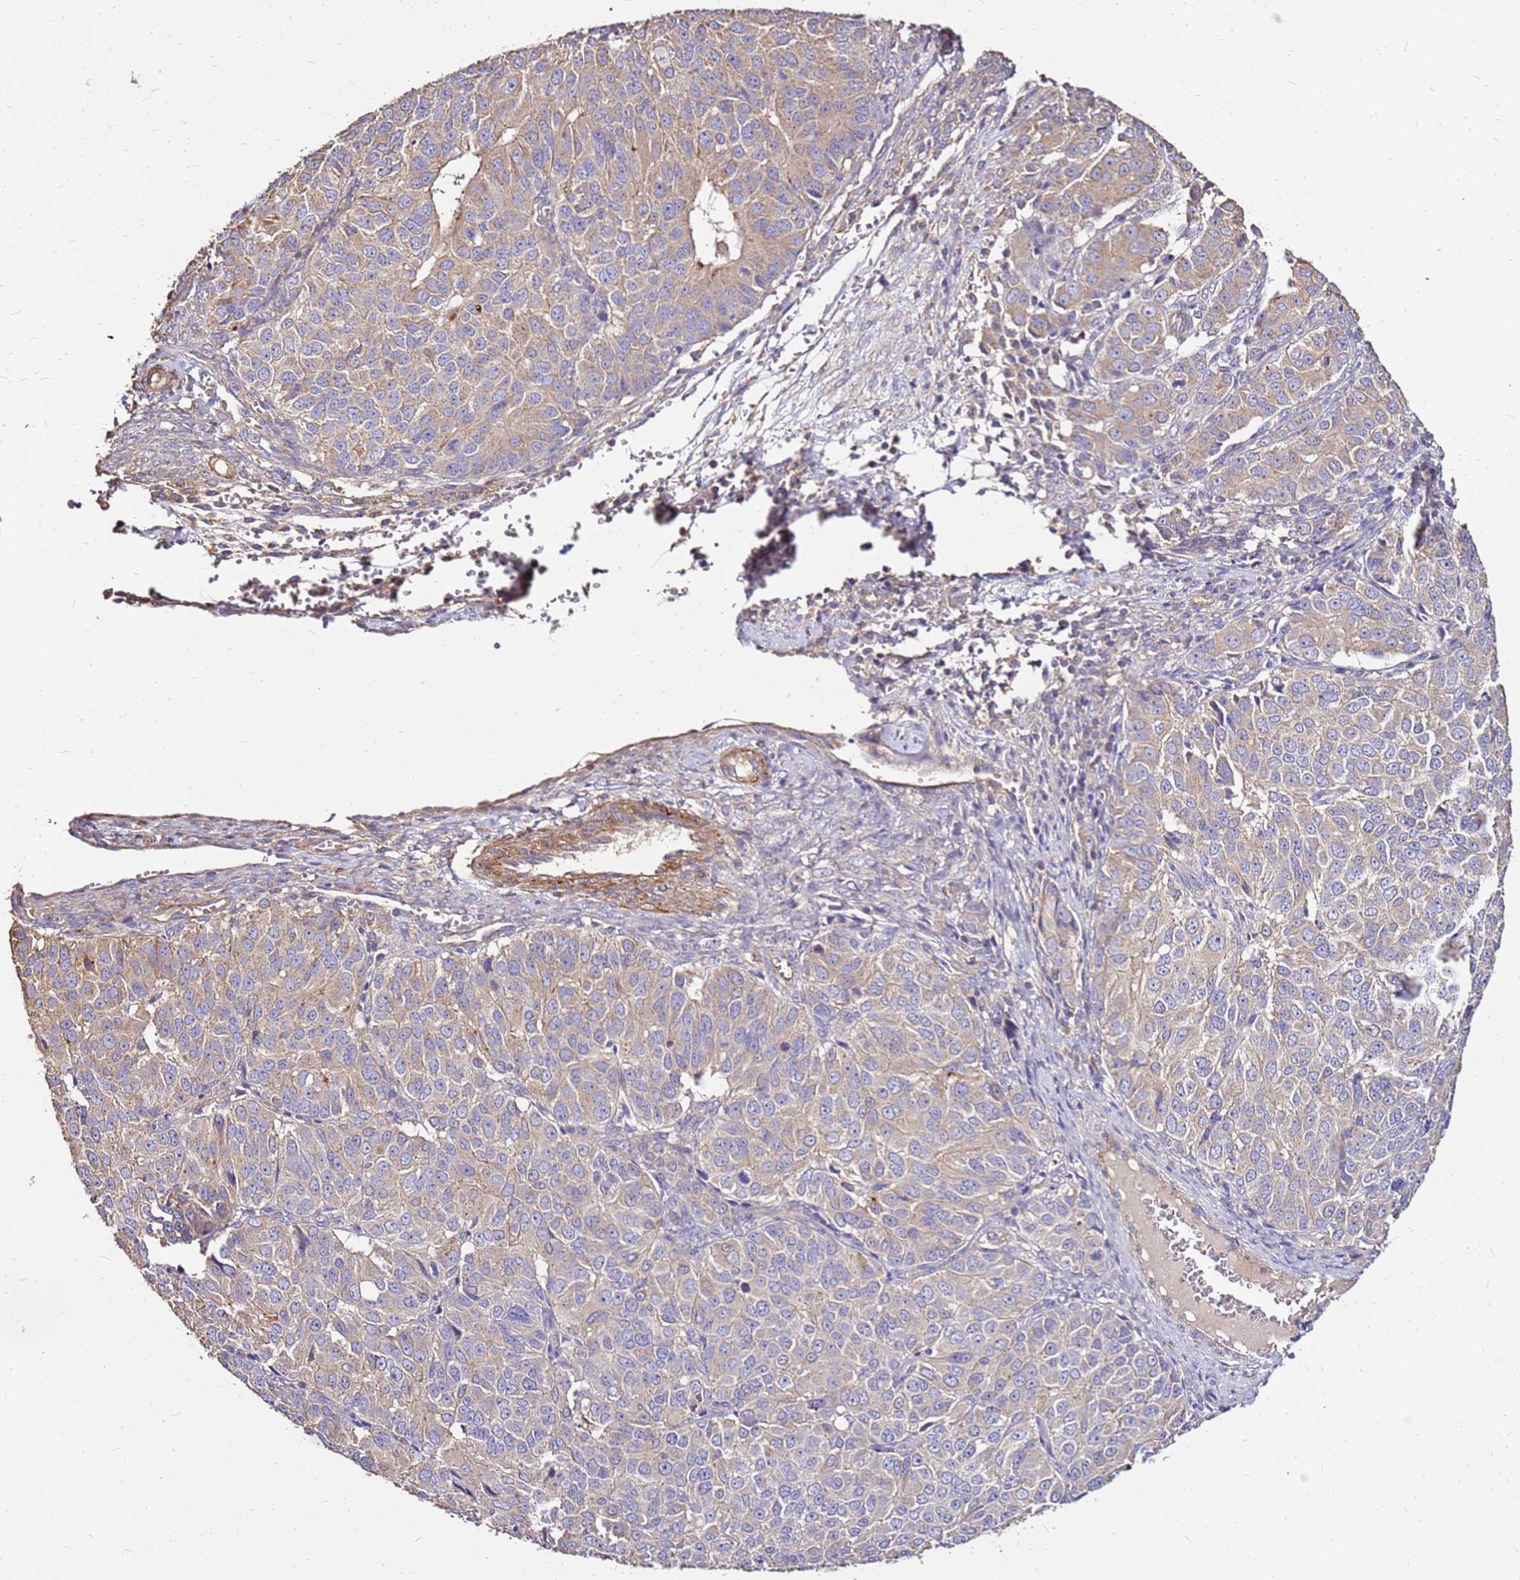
{"staining": {"intensity": "weak", "quantity": "25%-75%", "location": "cytoplasmic/membranous"}, "tissue": "ovarian cancer", "cell_type": "Tumor cells", "image_type": "cancer", "snomed": [{"axis": "morphology", "description": "Carcinoma, endometroid"}, {"axis": "topography", "description": "Ovary"}], "caption": "Brown immunohistochemical staining in human endometroid carcinoma (ovarian) demonstrates weak cytoplasmic/membranous positivity in about 25%-75% of tumor cells.", "gene": "EXD3", "patient": {"sex": "female", "age": 51}}